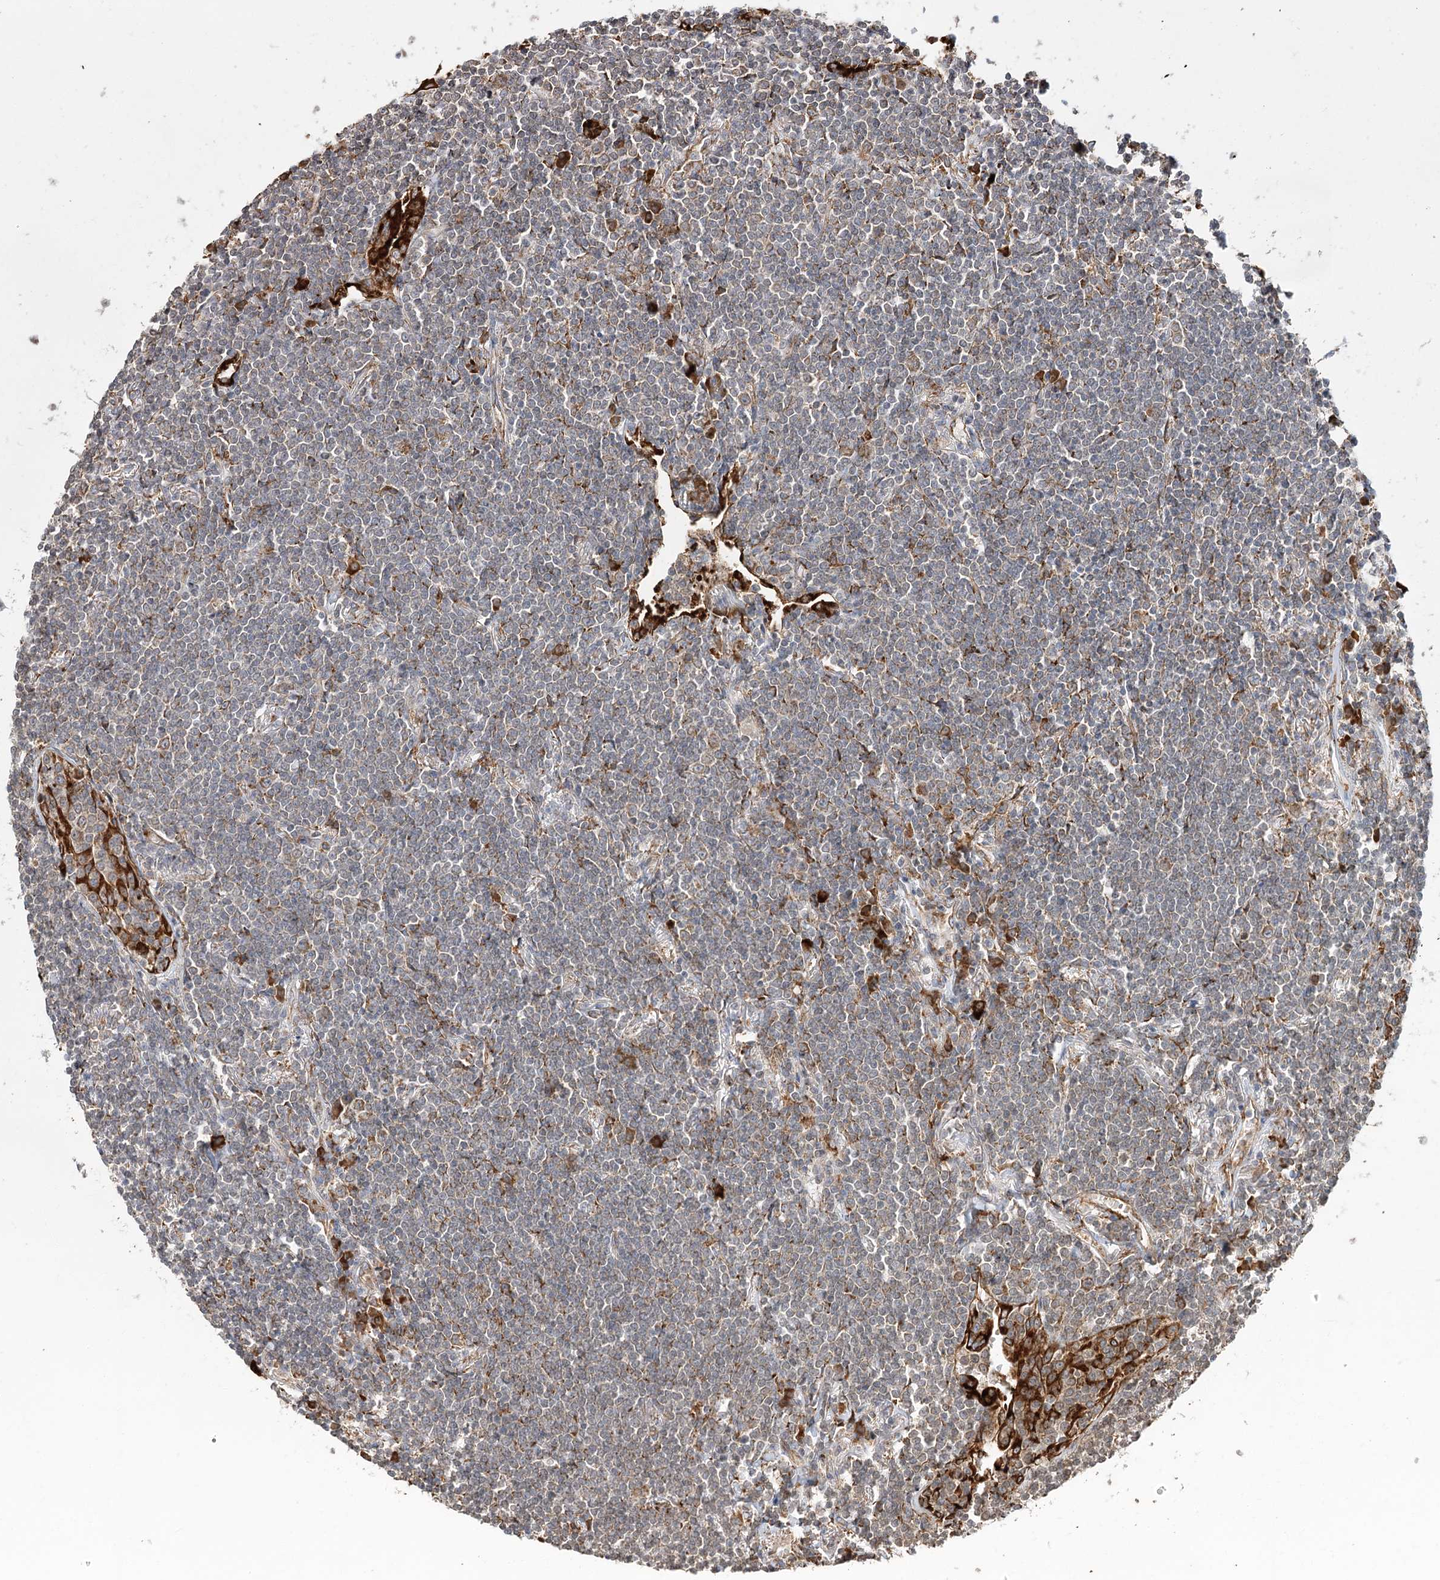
{"staining": {"intensity": "weak", "quantity": "<25%", "location": "cytoplasmic/membranous"}, "tissue": "lymphoma", "cell_type": "Tumor cells", "image_type": "cancer", "snomed": [{"axis": "morphology", "description": "Malignant lymphoma, non-Hodgkin's type, Low grade"}, {"axis": "topography", "description": "Lung"}], "caption": "Lymphoma stained for a protein using immunohistochemistry (IHC) reveals no expression tumor cells.", "gene": "DNAJB14", "patient": {"sex": "female", "age": 71}}